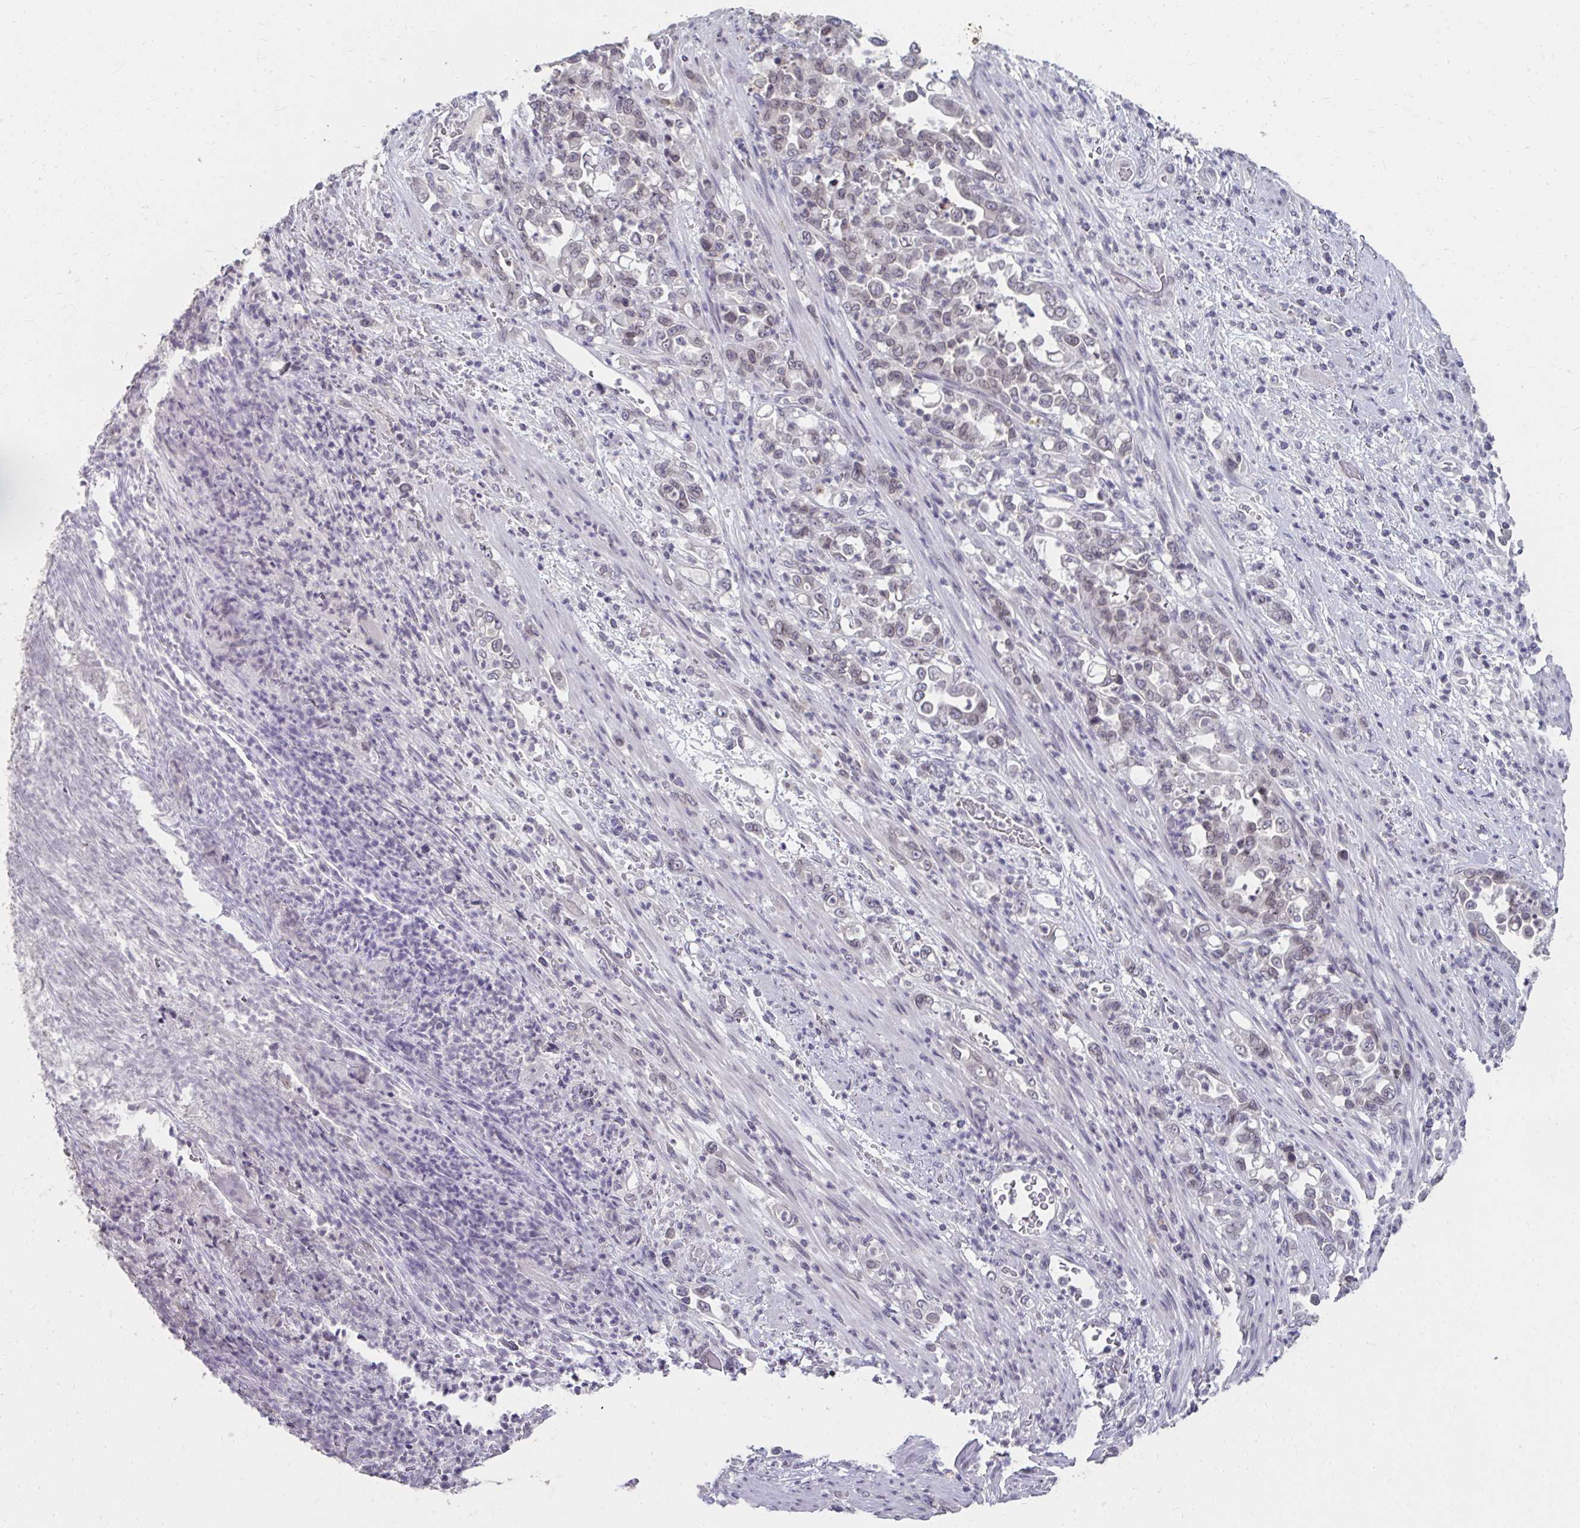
{"staining": {"intensity": "negative", "quantity": "none", "location": "none"}, "tissue": "stomach cancer", "cell_type": "Tumor cells", "image_type": "cancer", "snomed": [{"axis": "morphology", "description": "Normal tissue, NOS"}, {"axis": "morphology", "description": "Adenocarcinoma, NOS"}, {"axis": "topography", "description": "Stomach"}], "caption": "IHC of stomach cancer demonstrates no staining in tumor cells. (DAB (3,3'-diaminobenzidine) immunohistochemistry with hematoxylin counter stain).", "gene": "NUP133", "patient": {"sex": "female", "age": 79}}